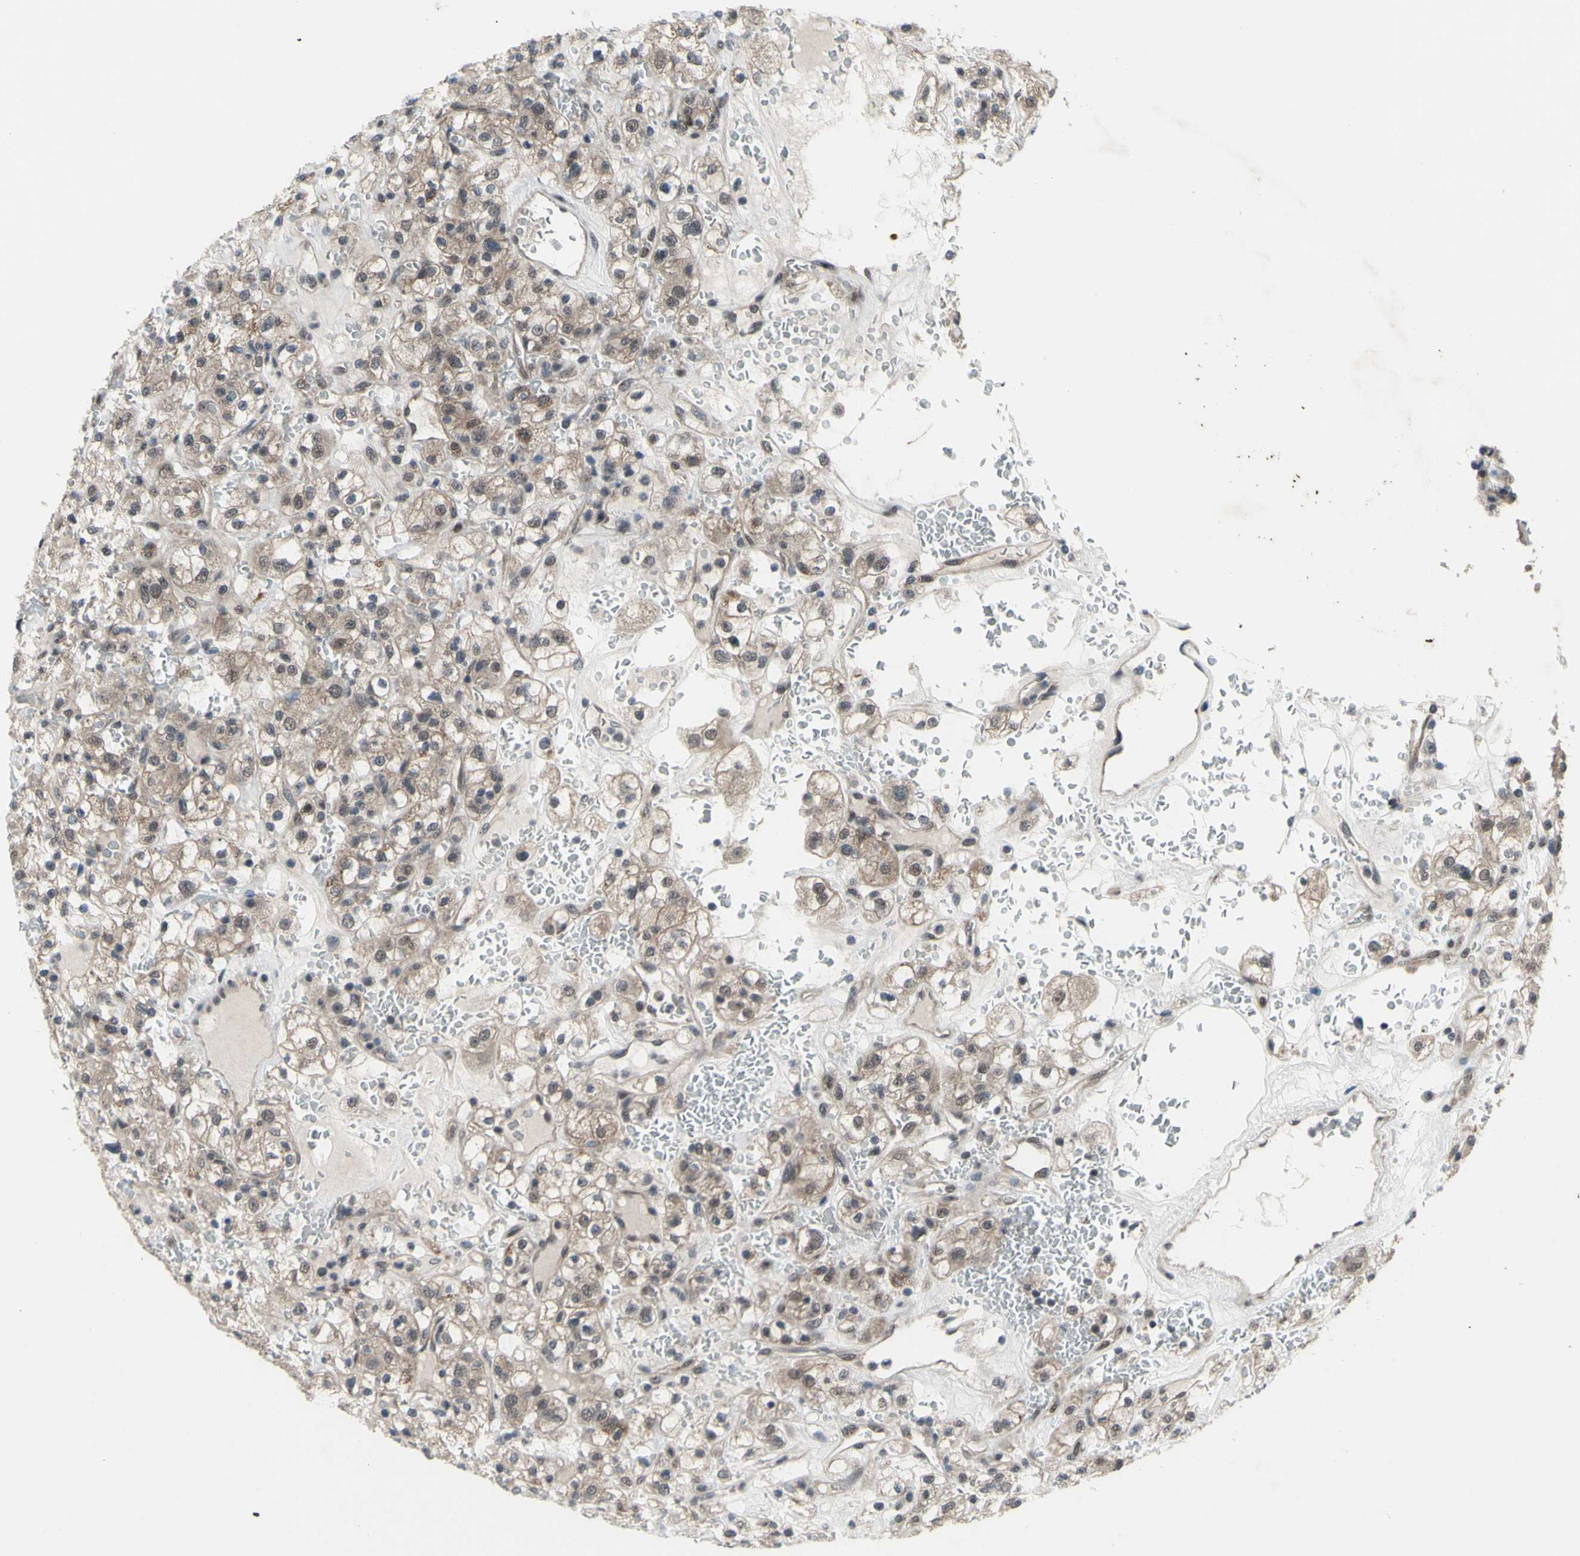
{"staining": {"intensity": "weak", "quantity": ">75%", "location": "cytoplasmic/membranous"}, "tissue": "renal cancer", "cell_type": "Tumor cells", "image_type": "cancer", "snomed": [{"axis": "morphology", "description": "Normal tissue, NOS"}, {"axis": "morphology", "description": "Adenocarcinoma, NOS"}, {"axis": "topography", "description": "Kidney"}], "caption": "Approximately >75% of tumor cells in renal adenocarcinoma exhibit weak cytoplasmic/membranous protein expression as visualized by brown immunohistochemical staining.", "gene": "TRDMT1", "patient": {"sex": "female", "age": 72}}